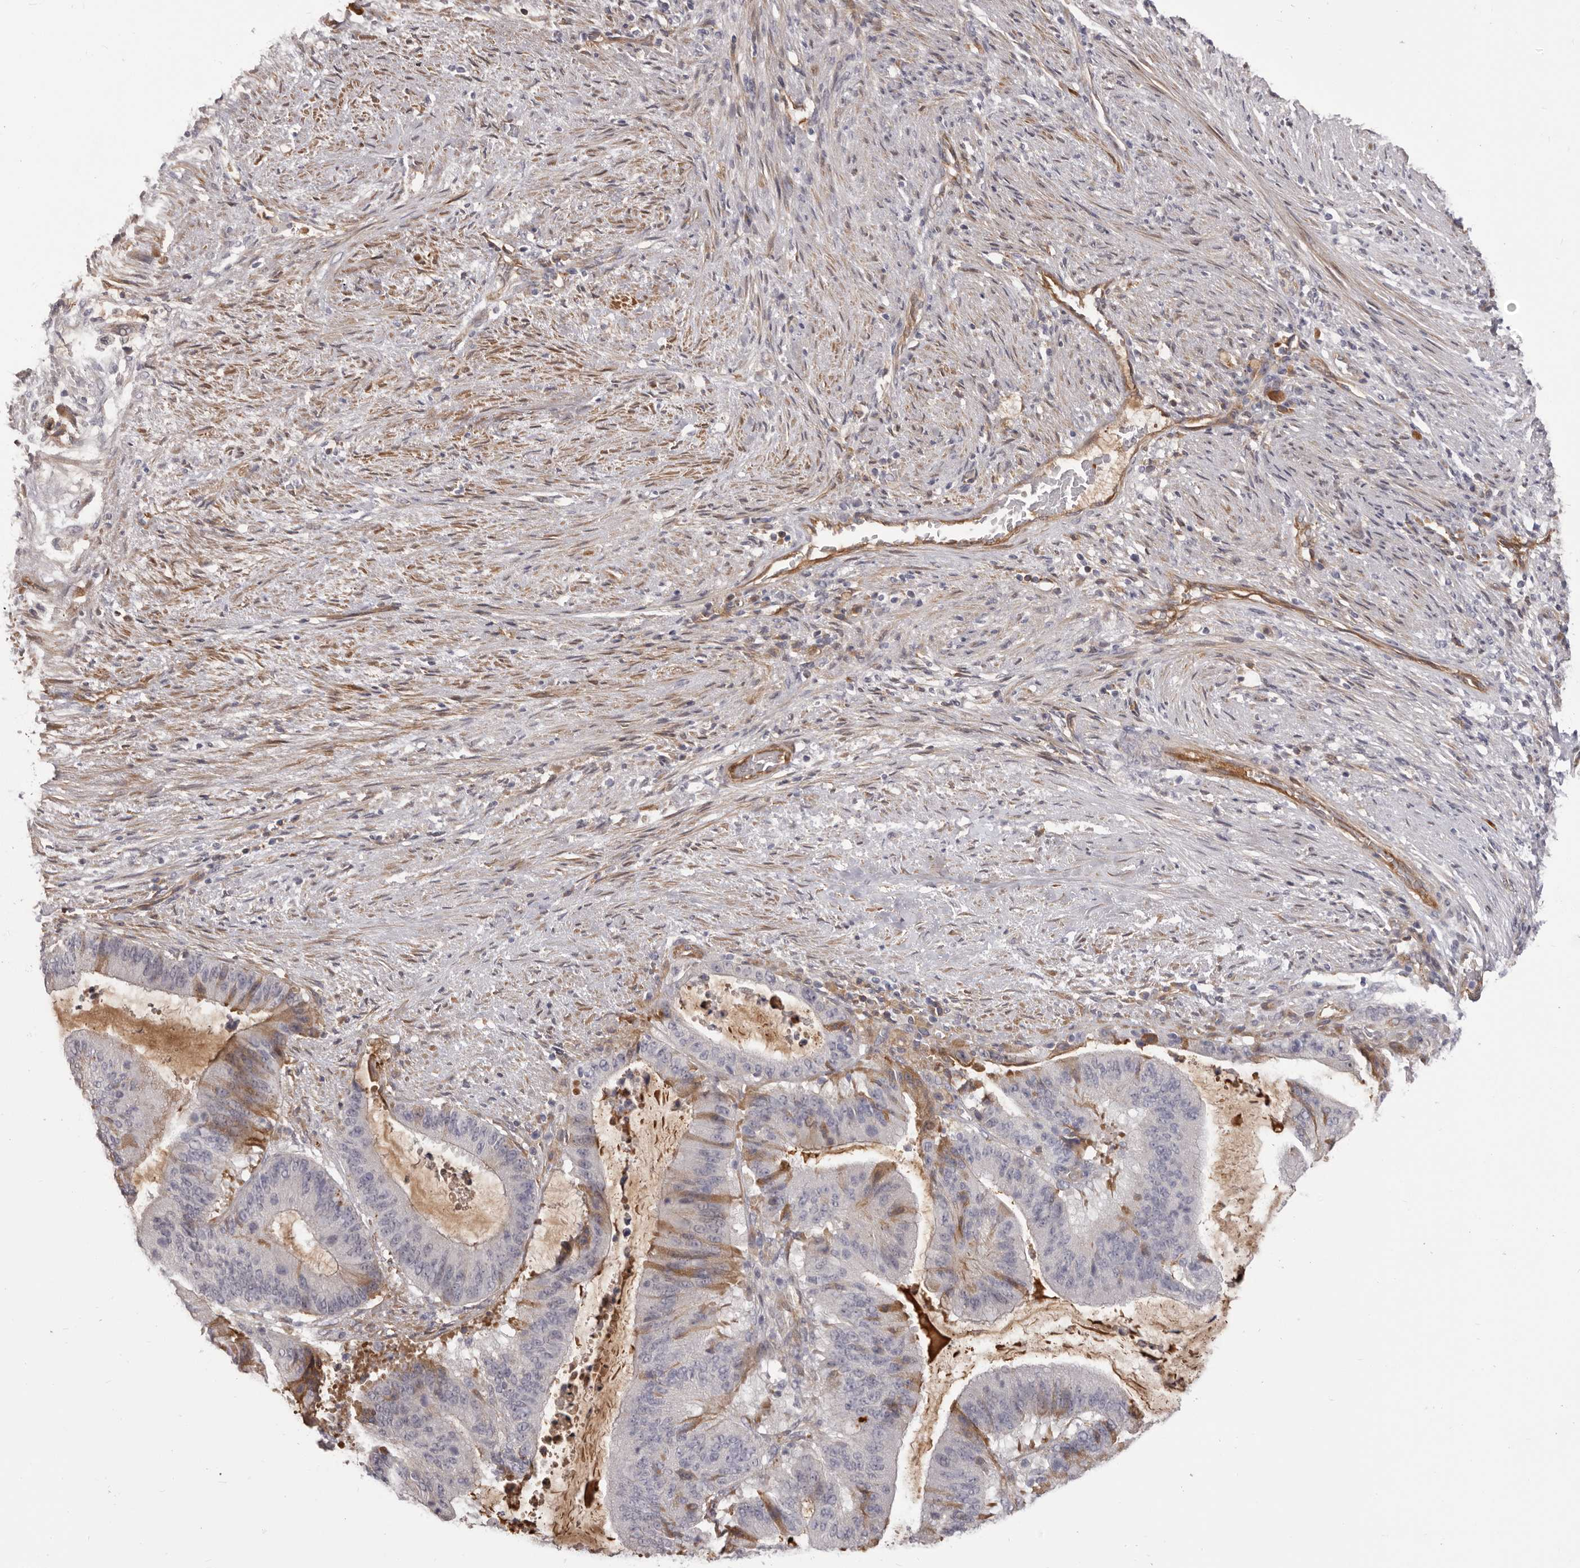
{"staining": {"intensity": "moderate", "quantity": "<25%", "location": "cytoplasmic/membranous"}, "tissue": "liver cancer", "cell_type": "Tumor cells", "image_type": "cancer", "snomed": [{"axis": "morphology", "description": "Normal tissue, NOS"}, {"axis": "morphology", "description": "Cholangiocarcinoma"}, {"axis": "topography", "description": "Liver"}, {"axis": "topography", "description": "Peripheral nerve tissue"}], "caption": "Immunohistochemistry histopathology image of neoplastic tissue: human cholangiocarcinoma (liver) stained using immunohistochemistry exhibits low levels of moderate protein expression localized specifically in the cytoplasmic/membranous of tumor cells, appearing as a cytoplasmic/membranous brown color.", "gene": "OTUD3", "patient": {"sex": "female", "age": 73}}